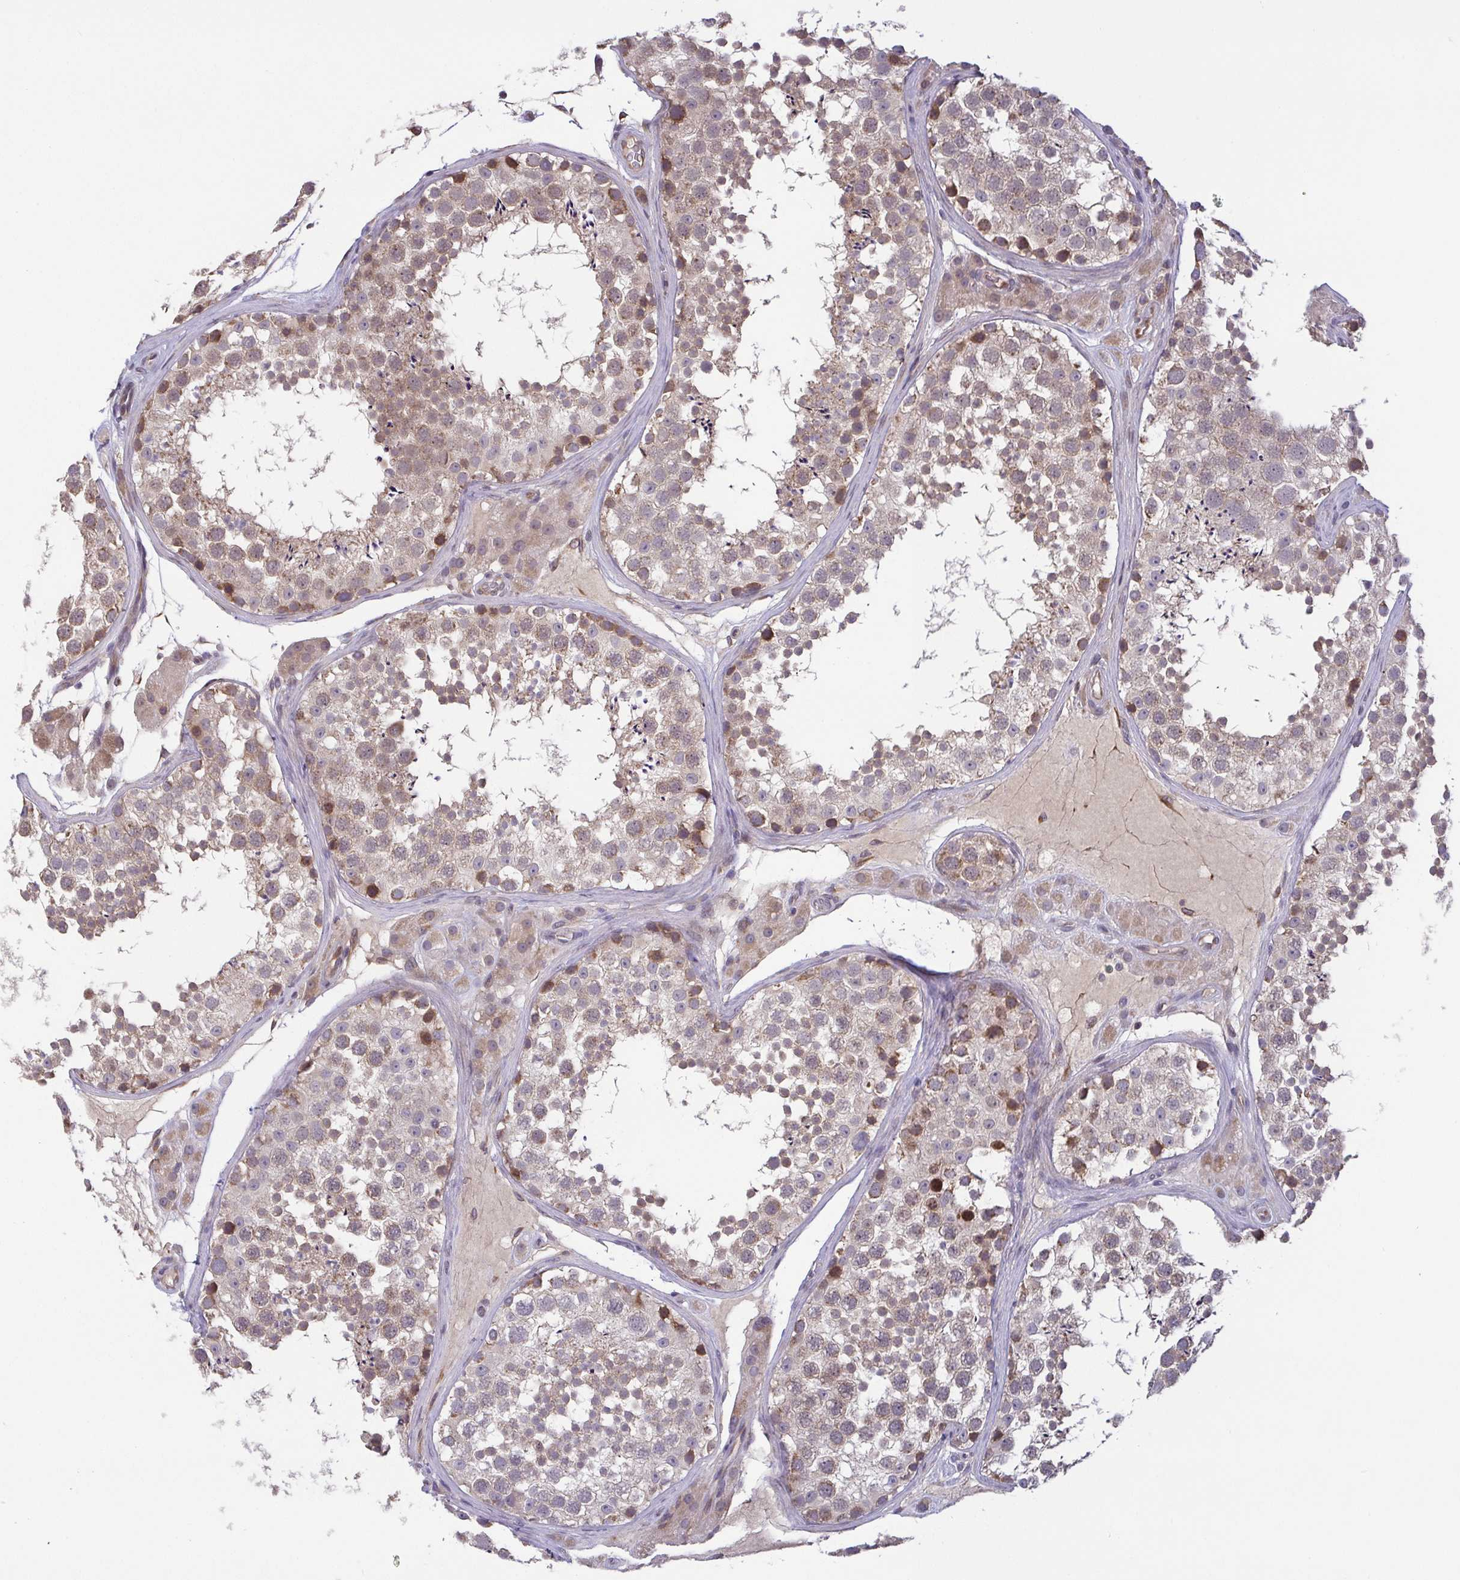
{"staining": {"intensity": "weak", "quantity": ">75%", "location": "cytoplasmic/membranous"}, "tissue": "testis", "cell_type": "Cells in seminiferous ducts", "image_type": "normal", "snomed": [{"axis": "morphology", "description": "Normal tissue, NOS"}, {"axis": "topography", "description": "Testis"}], "caption": "An image of human testis stained for a protein exhibits weak cytoplasmic/membranous brown staining in cells in seminiferous ducts. (DAB (3,3'-diaminobenzidine) IHC with brightfield microscopy, high magnification).", "gene": "OSBPL7", "patient": {"sex": "male", "age": 41}}